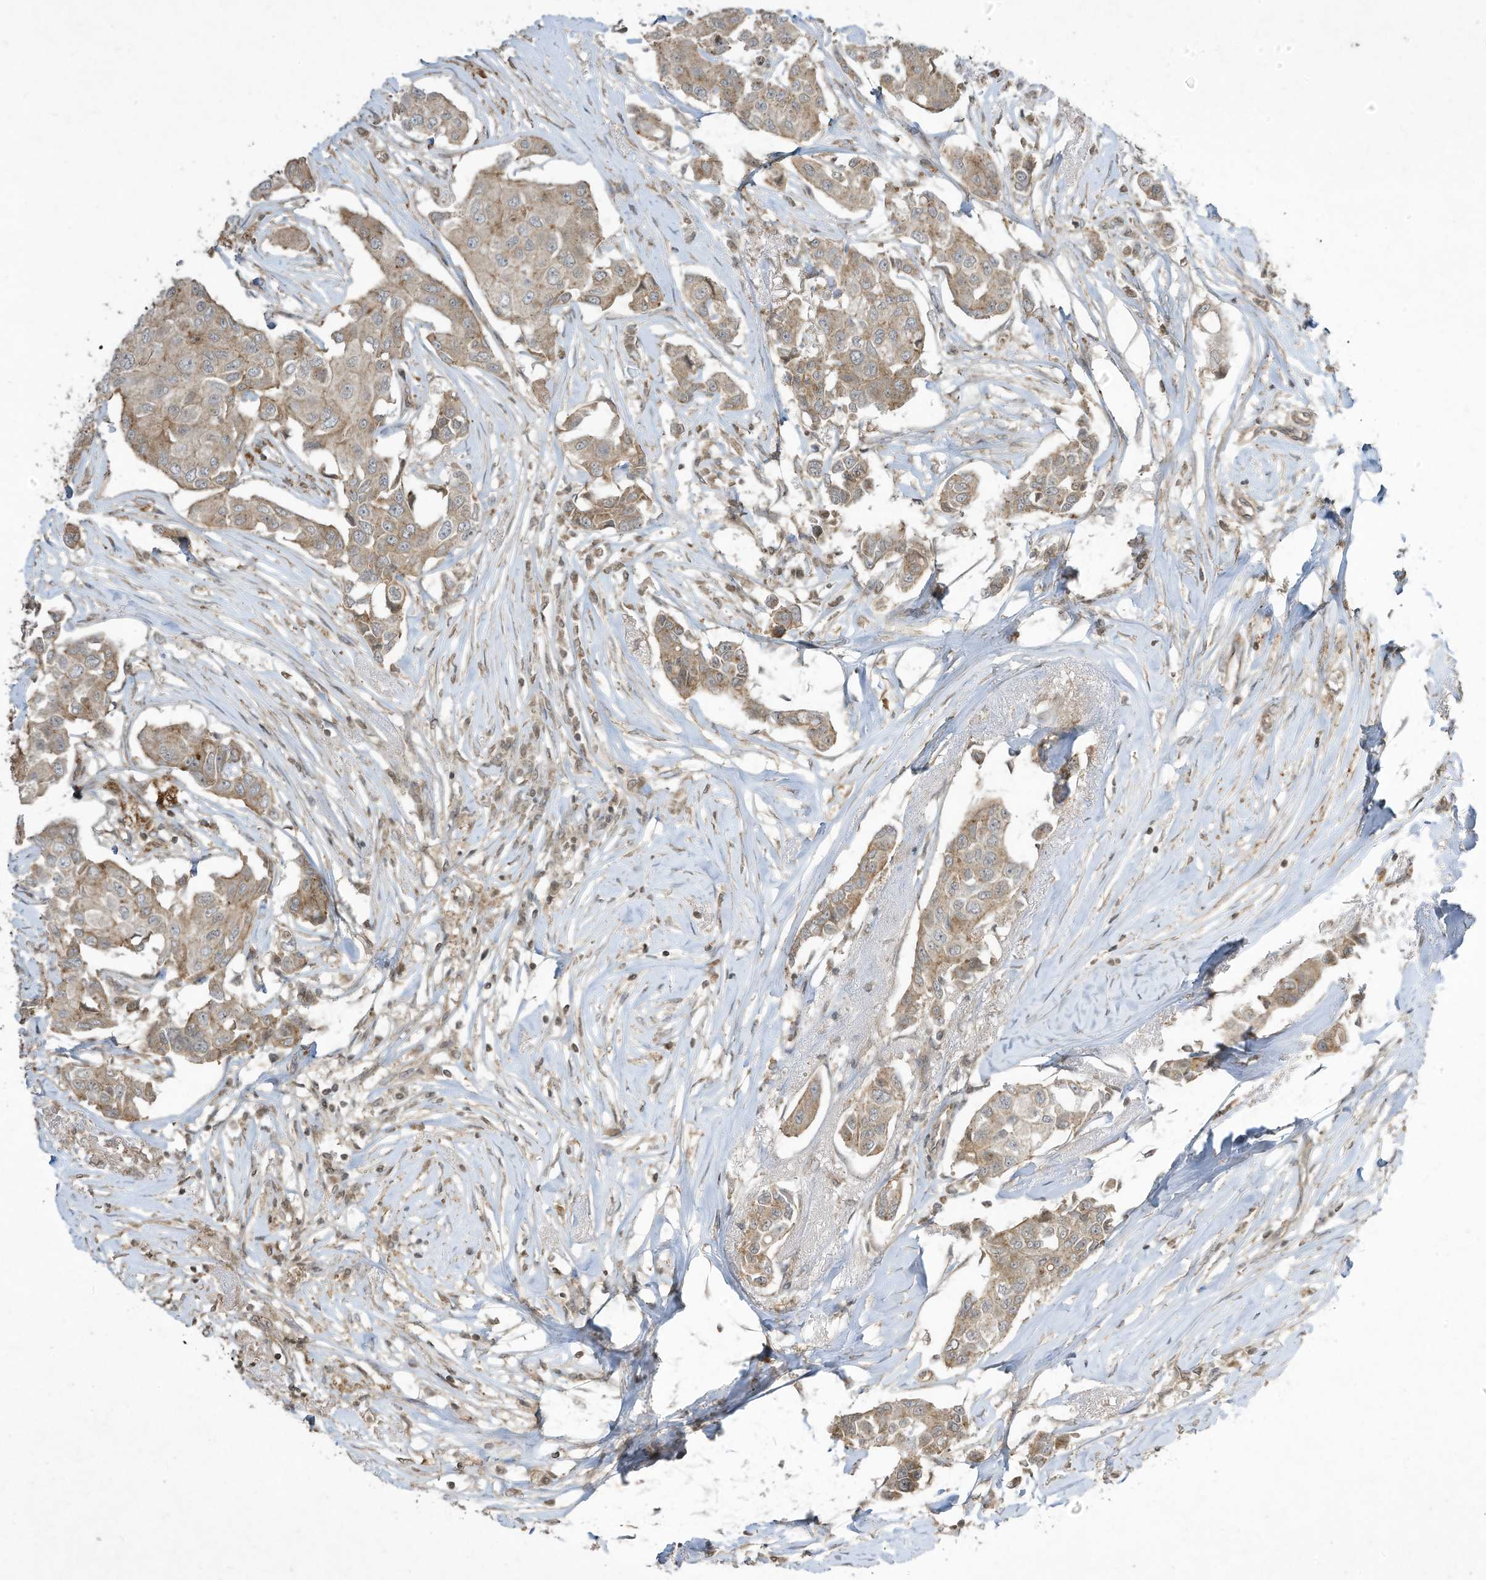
{"staining": {"intensity": "weak", "quantity": ">75%", "location": "cytoplasmic/membranous"}, "tissue": "breast cancer", "cell_type": "Tumor cells", "image_type": "cancer", "snomed": [{"axis": "morphology", "description": "Duct carcinoma"}, {"axis": "topography", "description": "Breast"}], "caption": "This image shows IHC staining of human breast invasive ductal carcinoma, with low weak cytoplasmic/membranous positivity in approximately >75% of tumor cells.", "gene": "MATN2", "patient": {"sex": "female", "age": 80}}